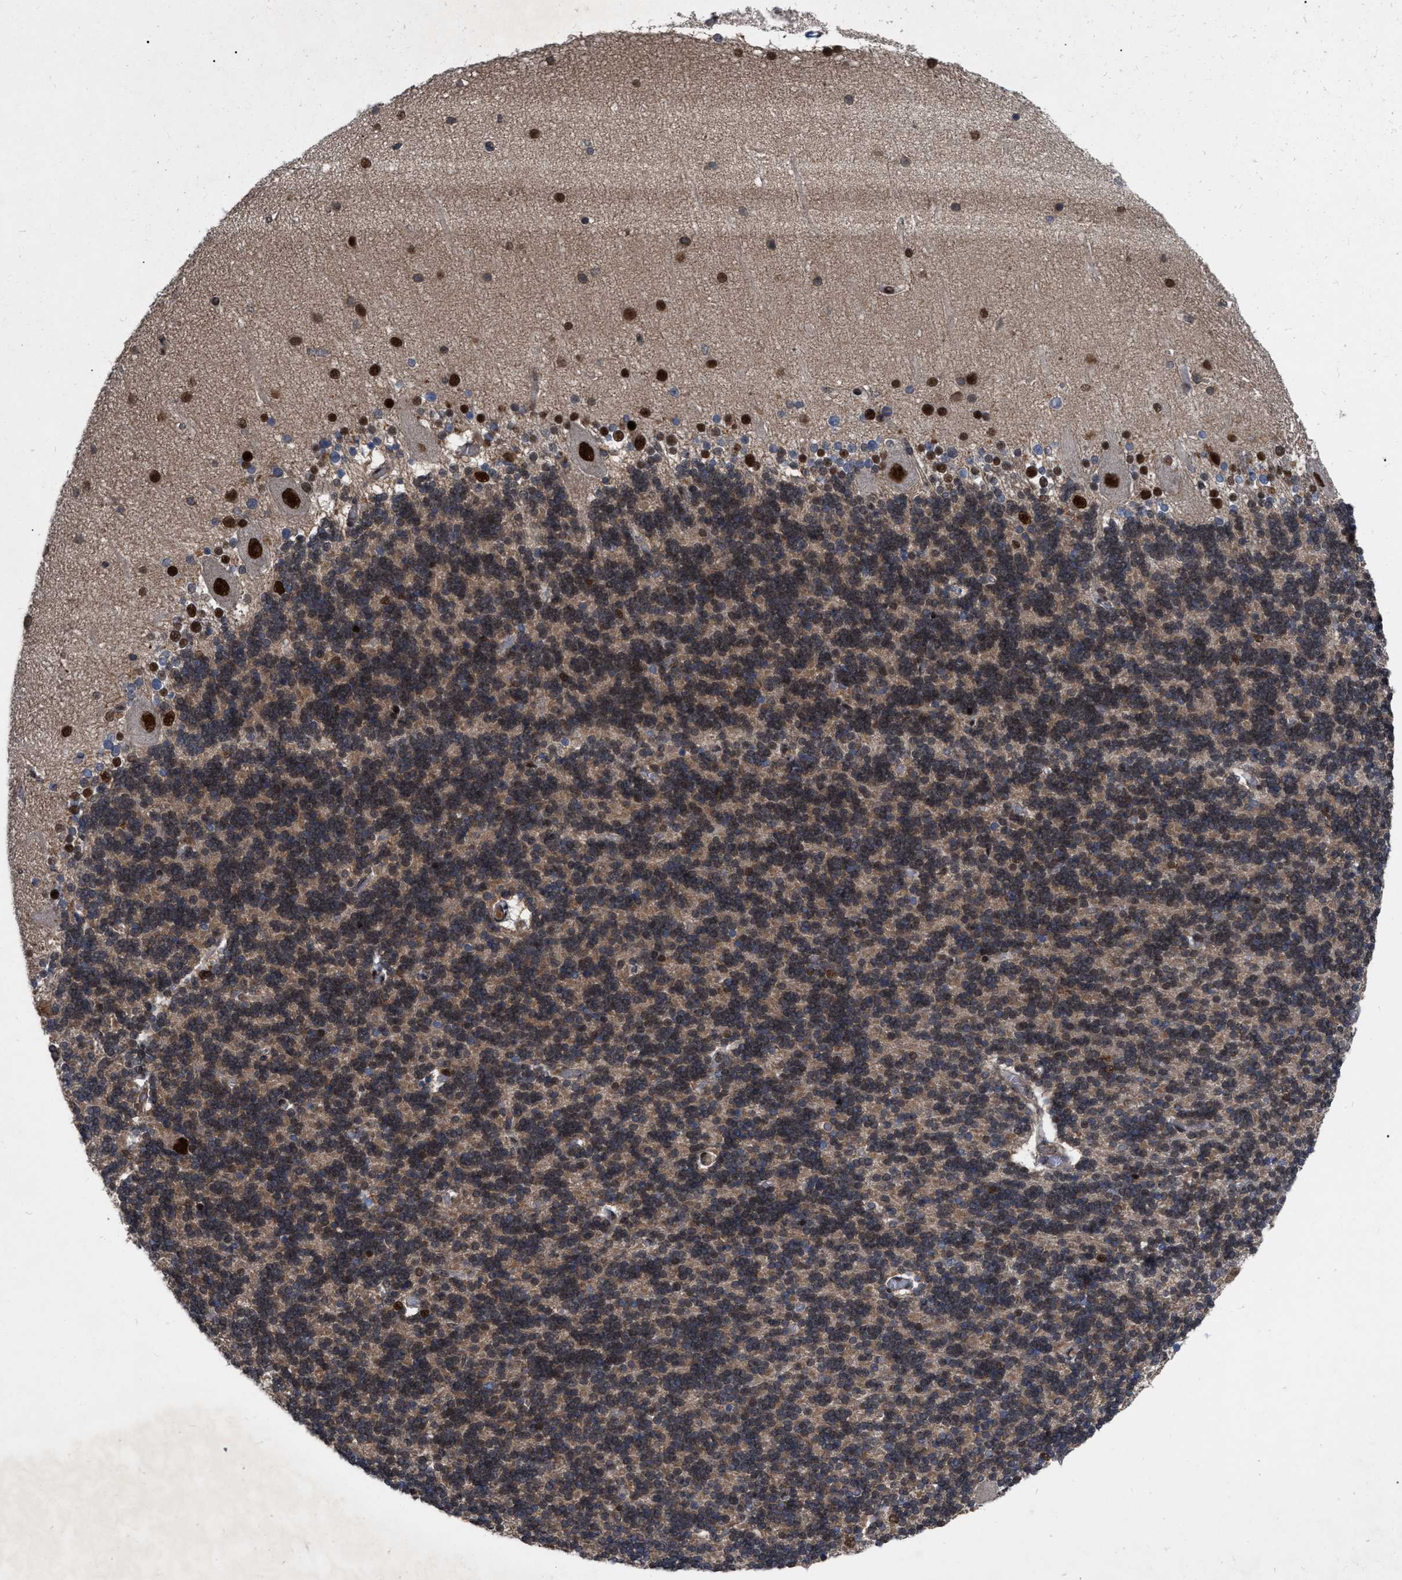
{"staining": {"intensity": "moderate", "quantity": ">75%", "location": "cytoplasmic/membranous,nuclear"}, "tissue": "cerebellum", "cell_type": "Cells in granular layer", "image_type": "normal", "snomed": [{"axis": "morphology", "description": "Normal tissue, NOS"}, {"axis": "topography", "description": "Cerebellum"}], "caption": "Protein staining of normal cerebellum shows moderate cytoplasmic/membranous,nuclear positivity in about >75% of cells in granular layer.", "gene": "MDM4", "patient": {"sex": "female", "age": 54}}